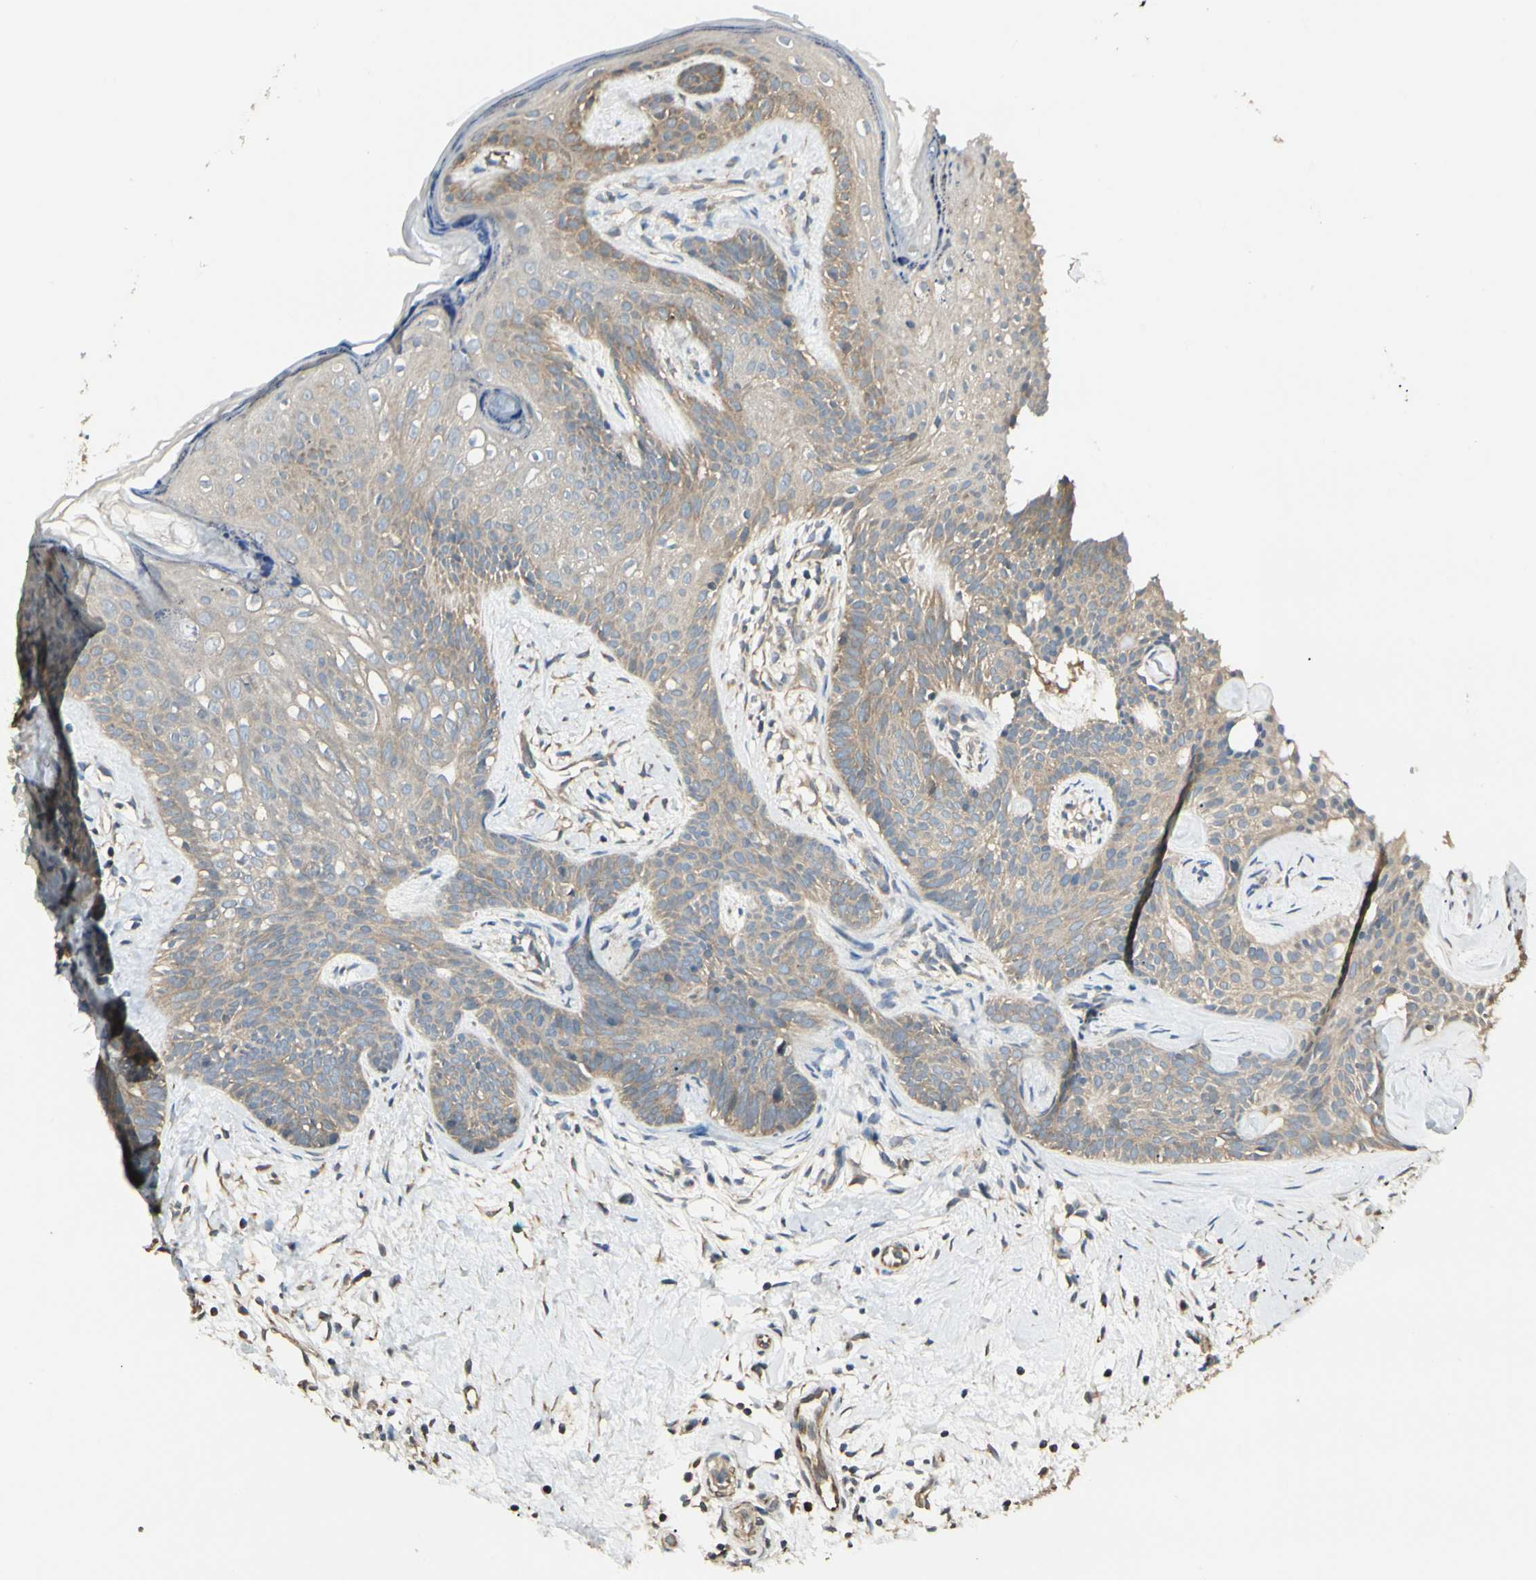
{"staining": {"intensity": "weak", "quantity": ">75%", "location": "cytoplasmic/membranous"}, "tissue": "skin cancer", "cell_type": "Tumor cells", "image_type": "cancer", "snomed": [{"axis": "morphology", "description": "Developmental malformation"}, {"axis": "morphology", "description": "Basal cell carcinoma"}, {"axis": "topography", "description": "Skin"}], "caption": "Brown immunohistochemical staining in skin cancer reveals weak cytoplasmic/membranous staining in approximately >75% of tumor cells.", "gene": "IRAG1", "patient": {"sex": "female", "age": 62}}